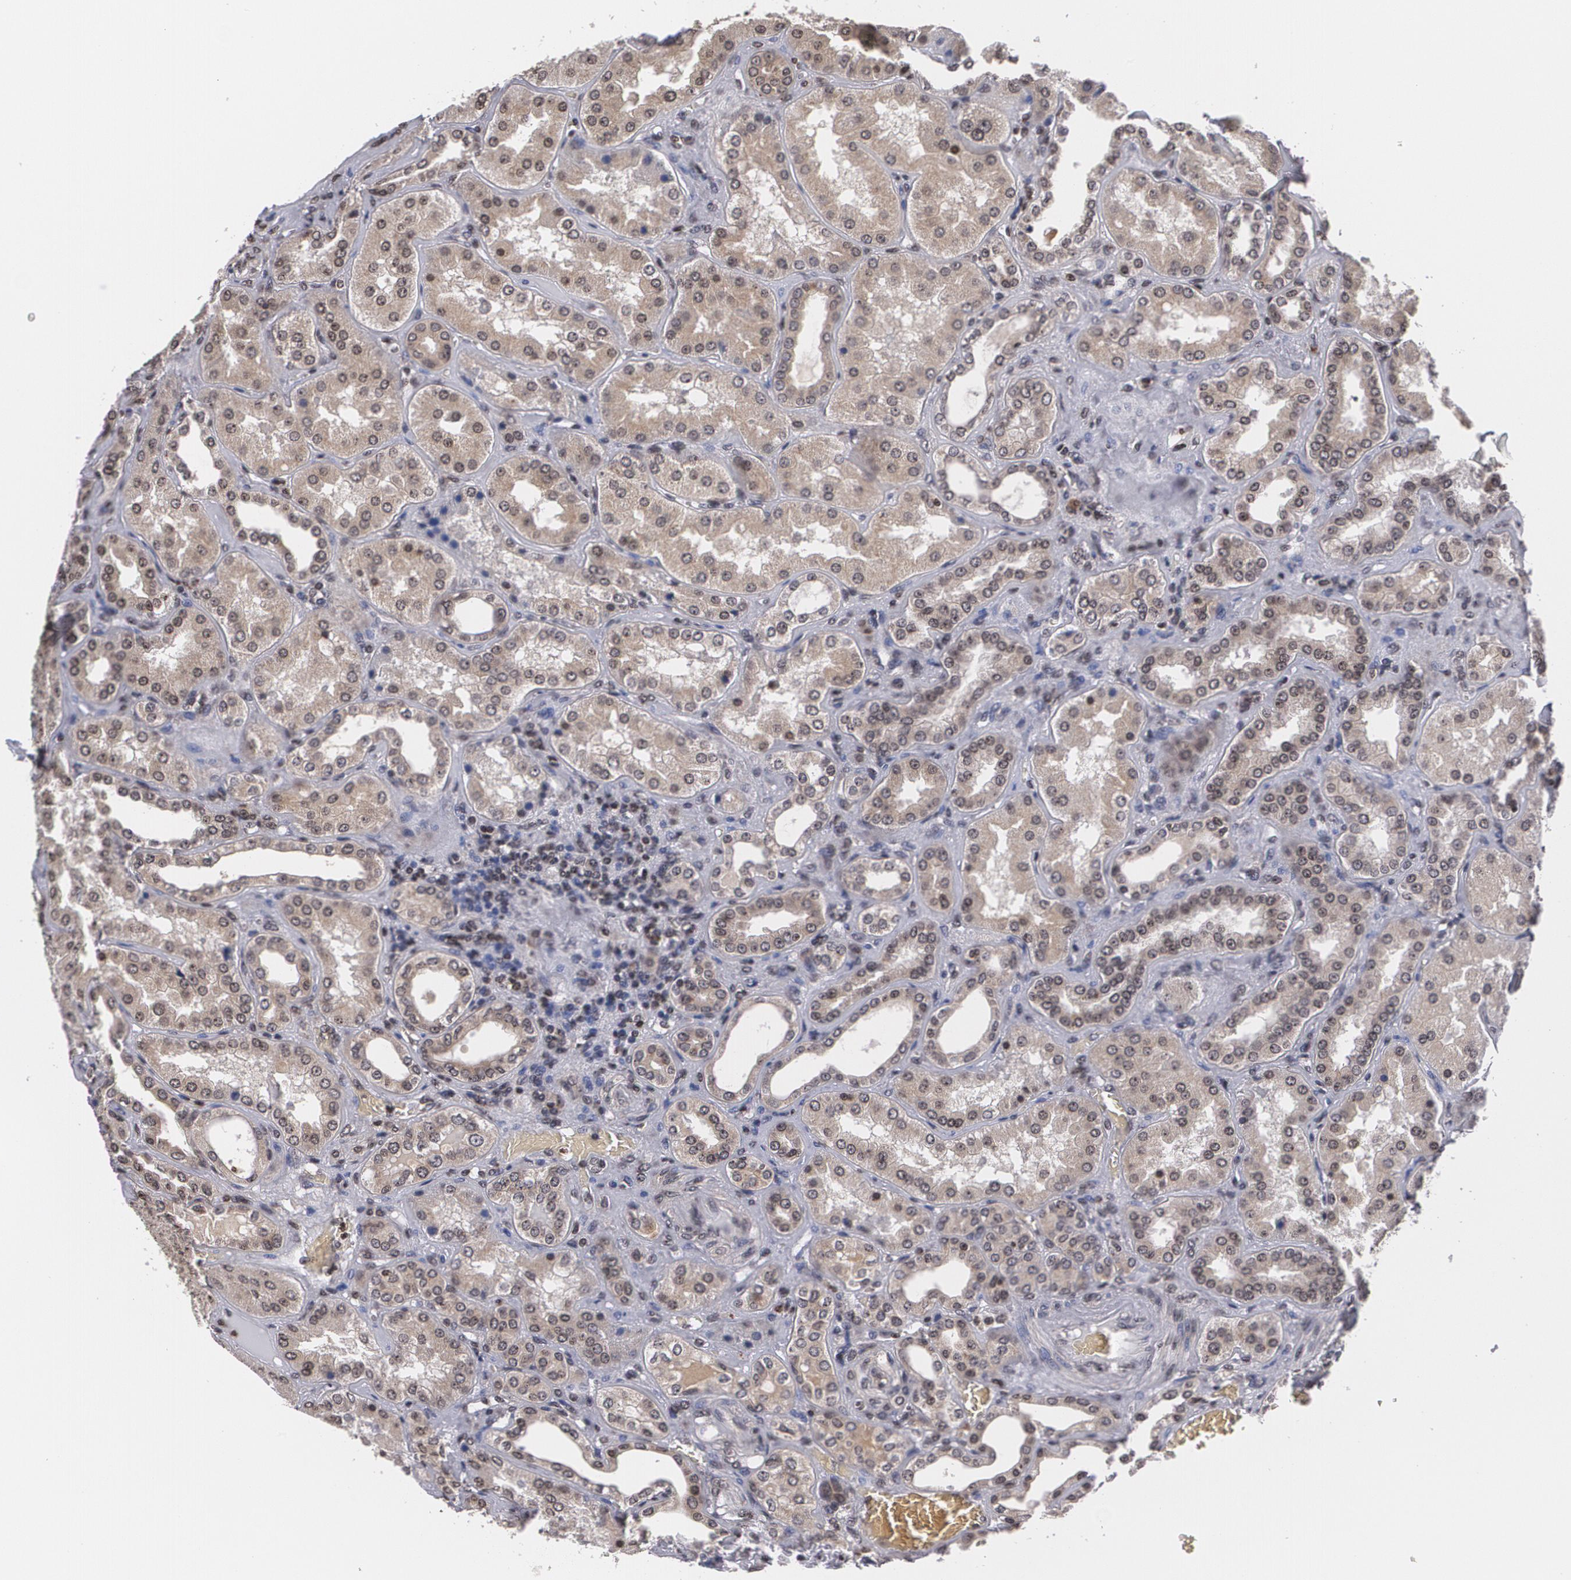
{"staining": {"intensity": "moderate", "quantity": "<25%", "location": "nuclear"}, "tissue": "kidney", "cell_type": "Cells in glomeruli", "image_type": "normal", "snomed": [{"axis": "morphology", "description": "Normal tissue, NOS"}, {"axis": "topography", "description": "Kidney"}], "caption": "This photomicrograph displays IHC staining of normal kidney, with low moderate nuclear expression in approximately <25% of cells in glomeruli.", "gene": "MVP", "patient": {"sex": "female", "age": 56}}